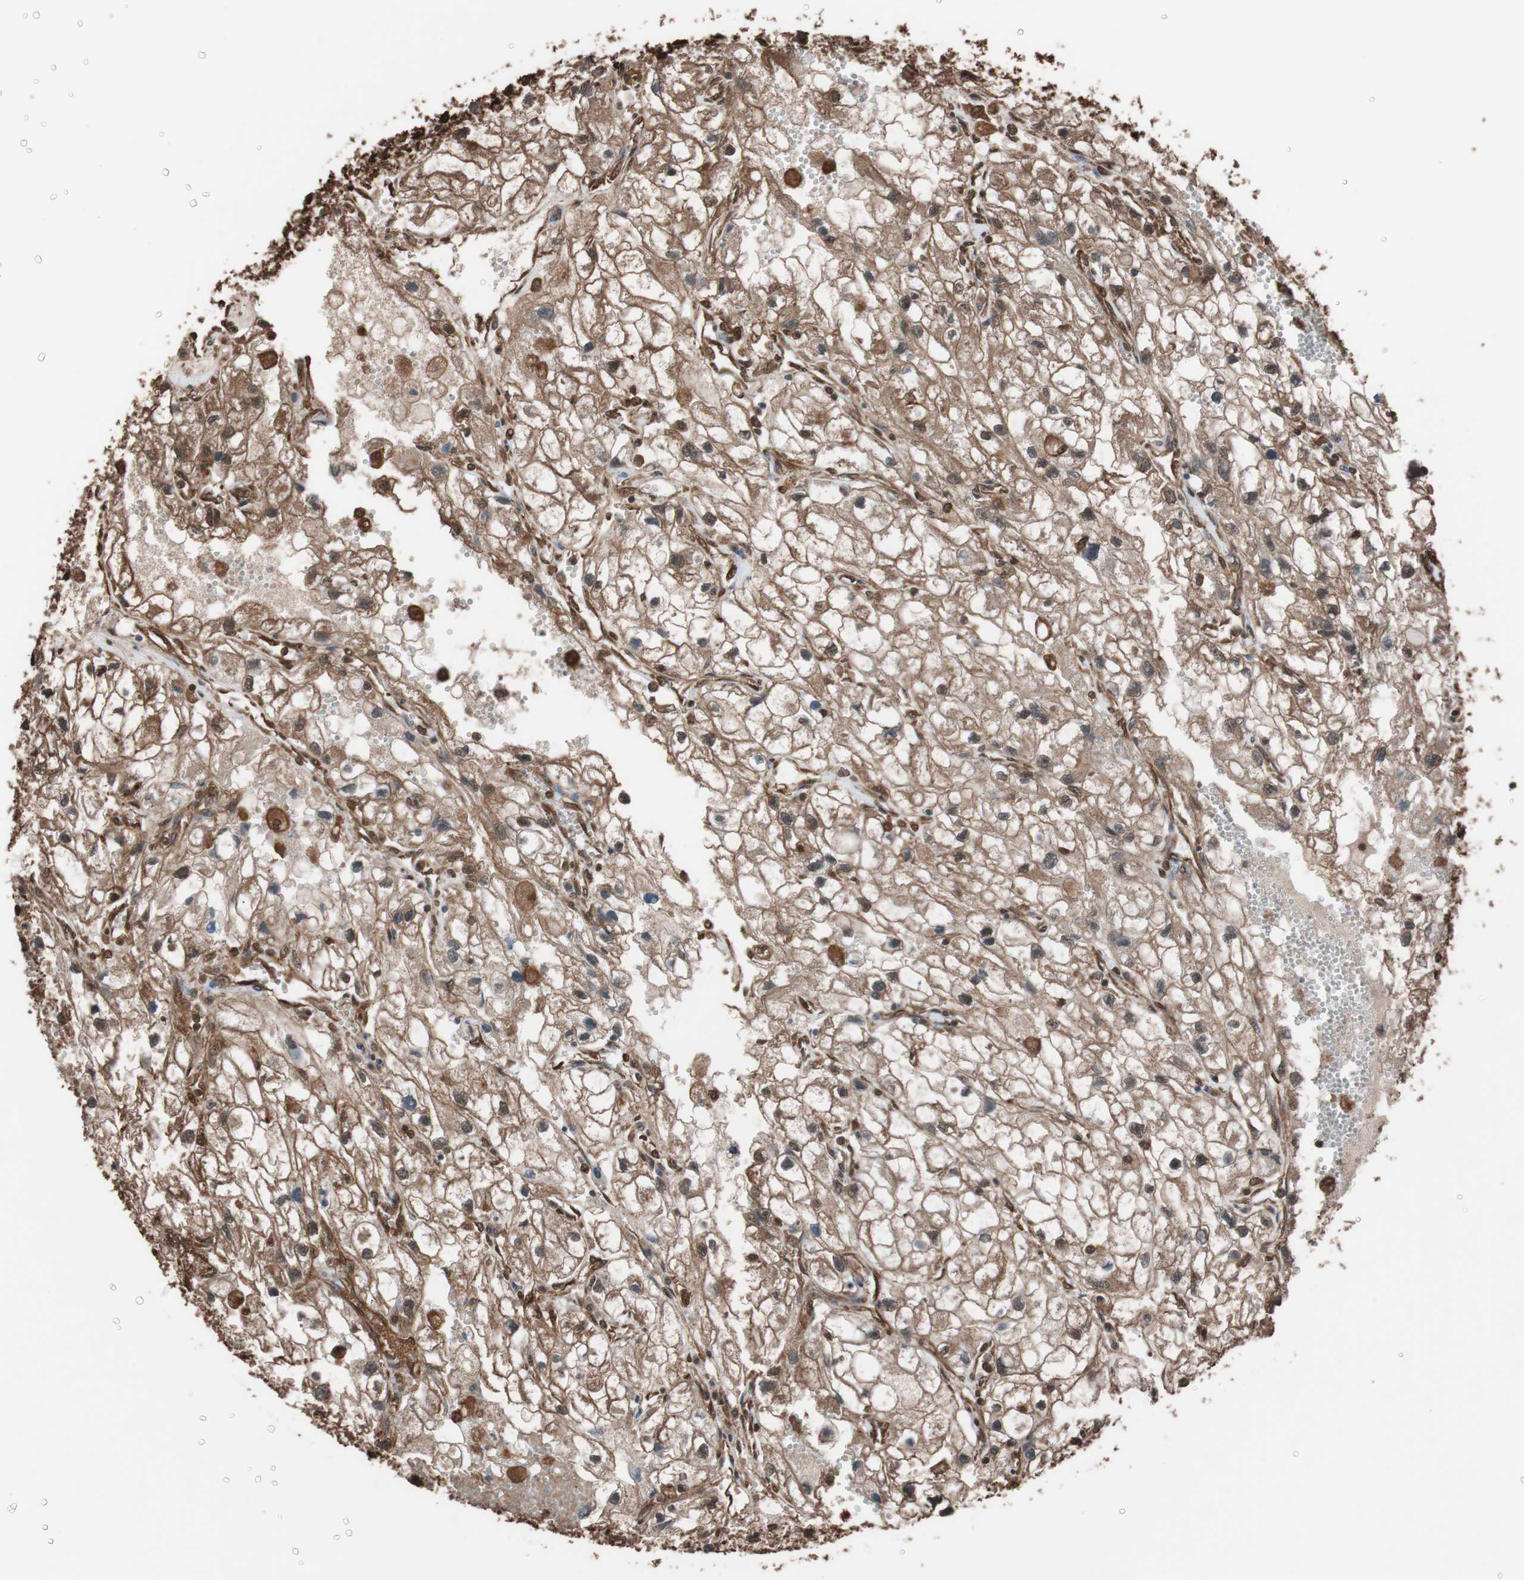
{"staining": {"intensity": "strong", "quantity": ">75%", "location": "cytoplasmic/membranous"}, "tissue": "renal cancer", "cell_type": "Tumor cells", "image_type": "cancer", "snomed": [{"axis": "morphology", "description": "Adenocarcinoma, NOS"}, {"axis": "topography", "description": "Kidney"}], "caption": "Strong cytoplasmic/membranous protein staining is identified in approximately >75% of tumor cells in adenocarcinoma (renal). The staining was performed using DAB (3,3'-diaminobenzidine) to visualize the protein expression in brown, while the nuclei were stained in blue with hematoxylin (Magnification: 20x).", "gene": "CALM2", "patient": {"sex": "female", "age": 70}}